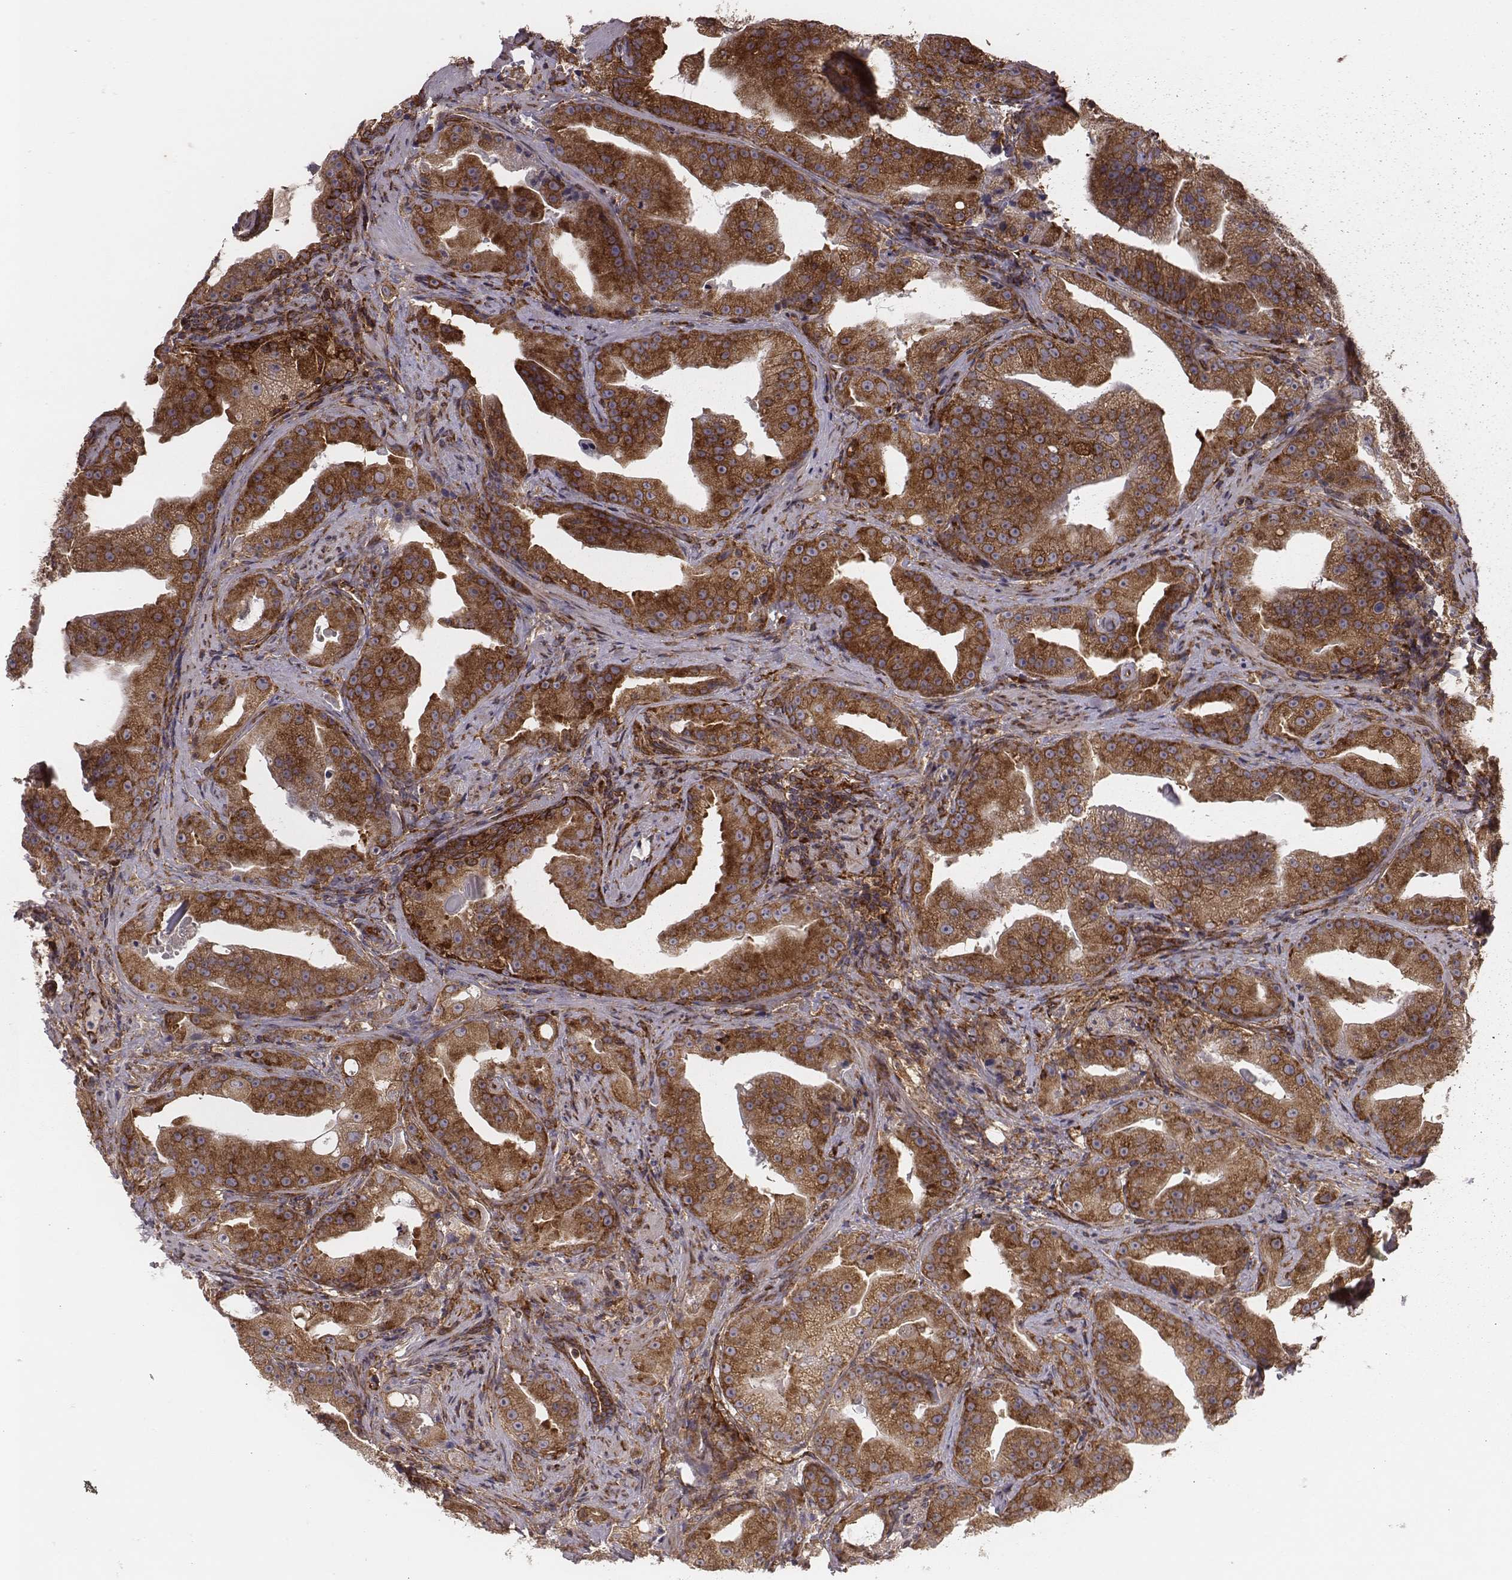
{"staining": {"intensity": "strong", "quantity": ">75%", "location": "cytoplasmic/membranous"}, "tissue": "prostate cancer", "cell_type": "Tumor cells", "image_type": "cancer", "snomed": [{"axis": "morphology", "description": "Adenocarcinoma, Low grade"}, {"axis": "topography", "description": "Prostate"}], "caption": "Protein expression analysis of human adenocarcinoma (low-grade) (prostate) reveals strong cytoplasmic/membranous staining in about >75% of tumor cells.", "gene": "TXLNA", "patient": {"sex": "male", "age": 62}}